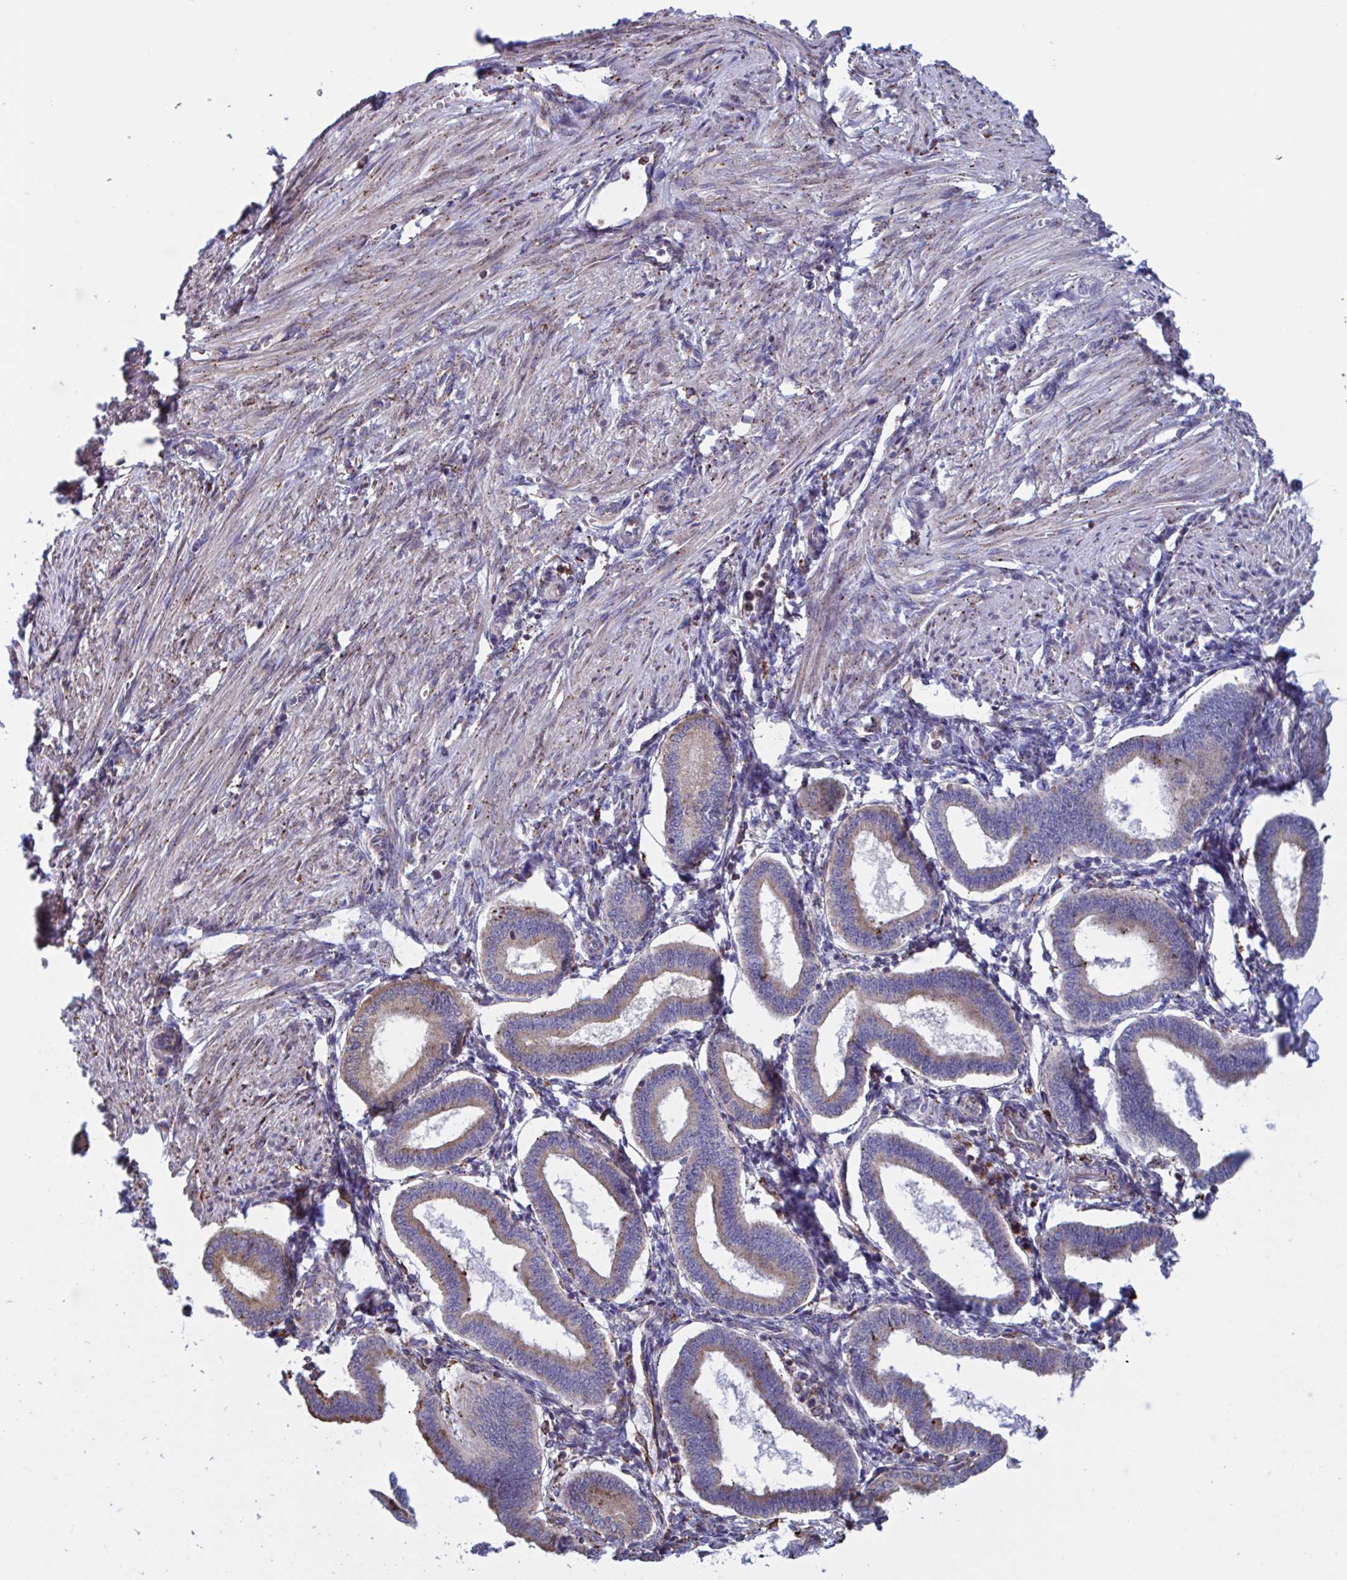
{"staining": {"intensity": "moderate", "quantity": "<25%", "location": "cytoplasmic/membranous"}, "tissue": "endometrium", "cell_type": "Cells in endometrial stroma", "image_type": "normal", "snomed": [{"axis": "morphology", "description": "Normal tissue, NOS"}, {"axis": "topography", "description": "Endometrium"}], "caption": "Immunohistochemistry micrograph of benign endometrium: endometrium stained using IHC displays low levels of moderate protein expression localized specifically in the cytoplasmic/membranous of cells in endometrial stroma, appearing as a cytoplasmic/membranous brown color.", "gene": "PEAK3", "patient": {"sex": "female", "age": 24}}